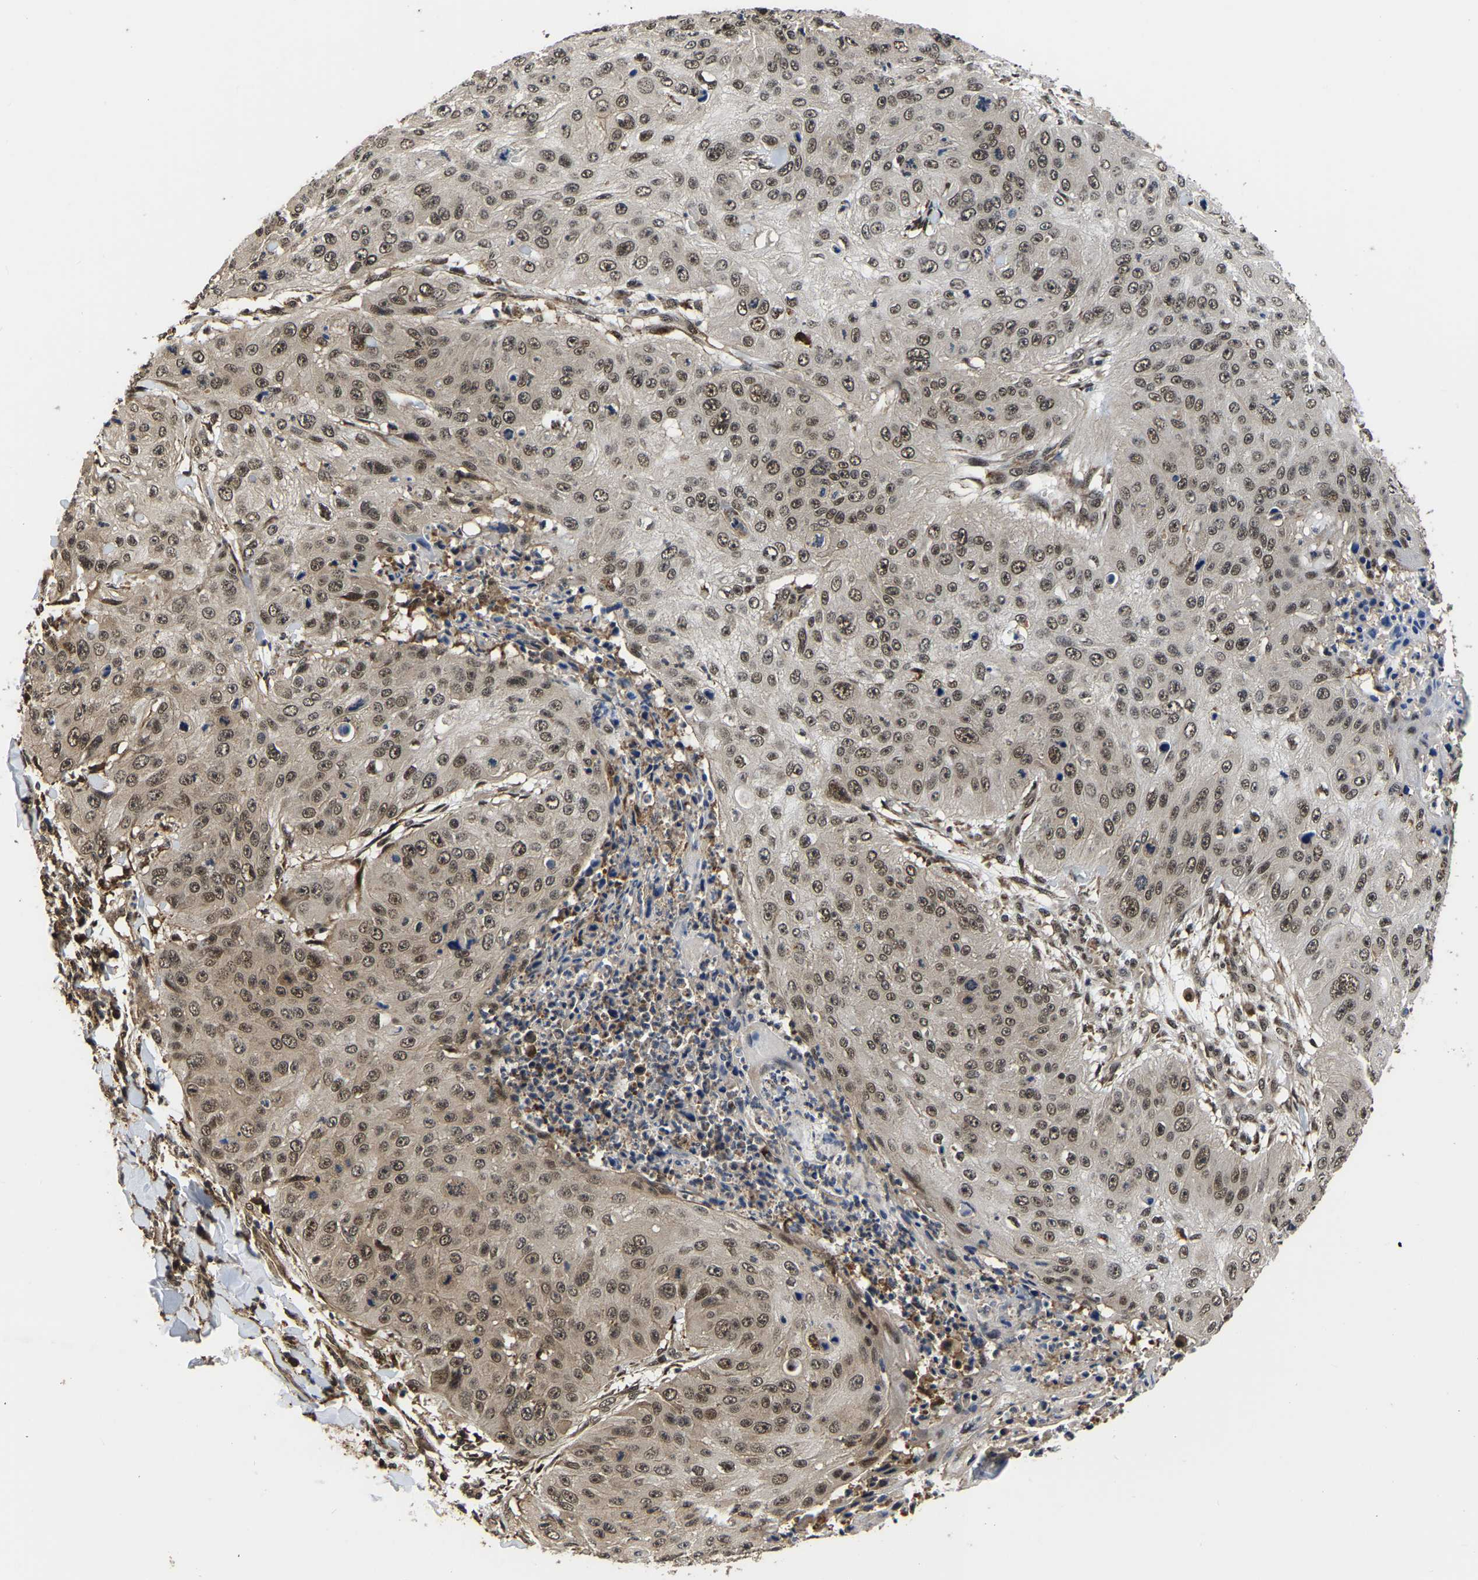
{"staining": {"intensity": "moderate", "quantity": ">75%", "location": "nuclear"}, "tissue": "skin cancer", "cell_type": "Tumor cells", "image_type": "cancer", "snomed": [{"axis": "morphology", "description": "Squamous cell carcinoma, NOS"}, {"axis": "topography", "description": "Skin"}], "caption": "Immunohistochemistry of skin squamous cell carcinoma displays medium levels of moderate nuclear staining in about >75% of tumor cells. (IHC, brightfield microscopy, high magnification).", "gene": "CIAO1", "patient": {"sex": "female", "age": 80}}